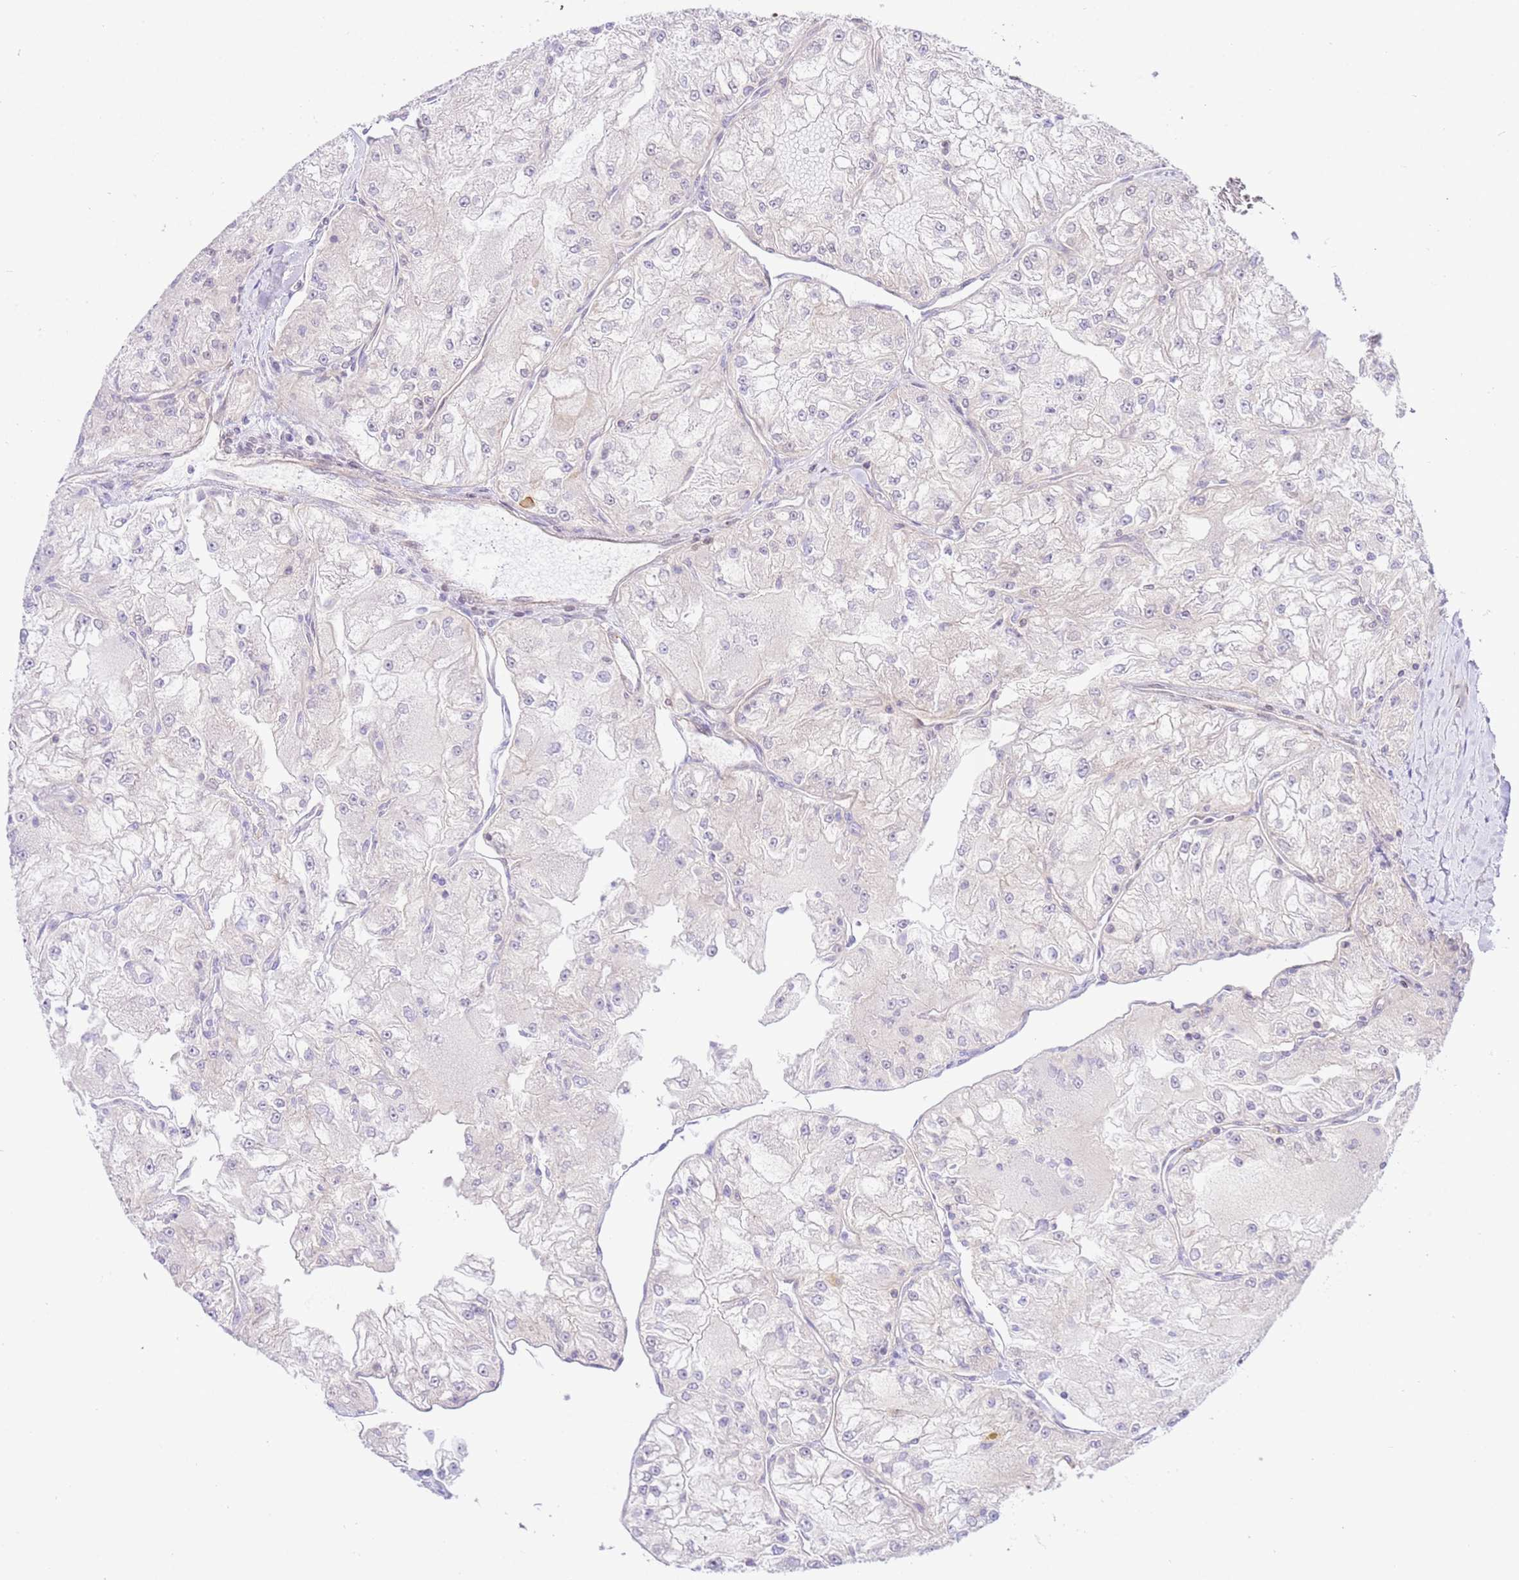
{"staining": {"intensity": "negative", "quantity": "none", "location": "none"}, "tissue": "renal cancer", "cell_type": "Tumor cells", "image_type": "cancer", "snomed": [{"axis": "morphology", "description": "Adenocarcinoma, NOS"}, {"axis": "topography", "description": "Kidney"}], "caption": "Tumor cells are negative for protein expression in human renal cancer (adenocarcinoma).", "gene": "TRIM37", "patient": {"sex": "female", "age": 72}}